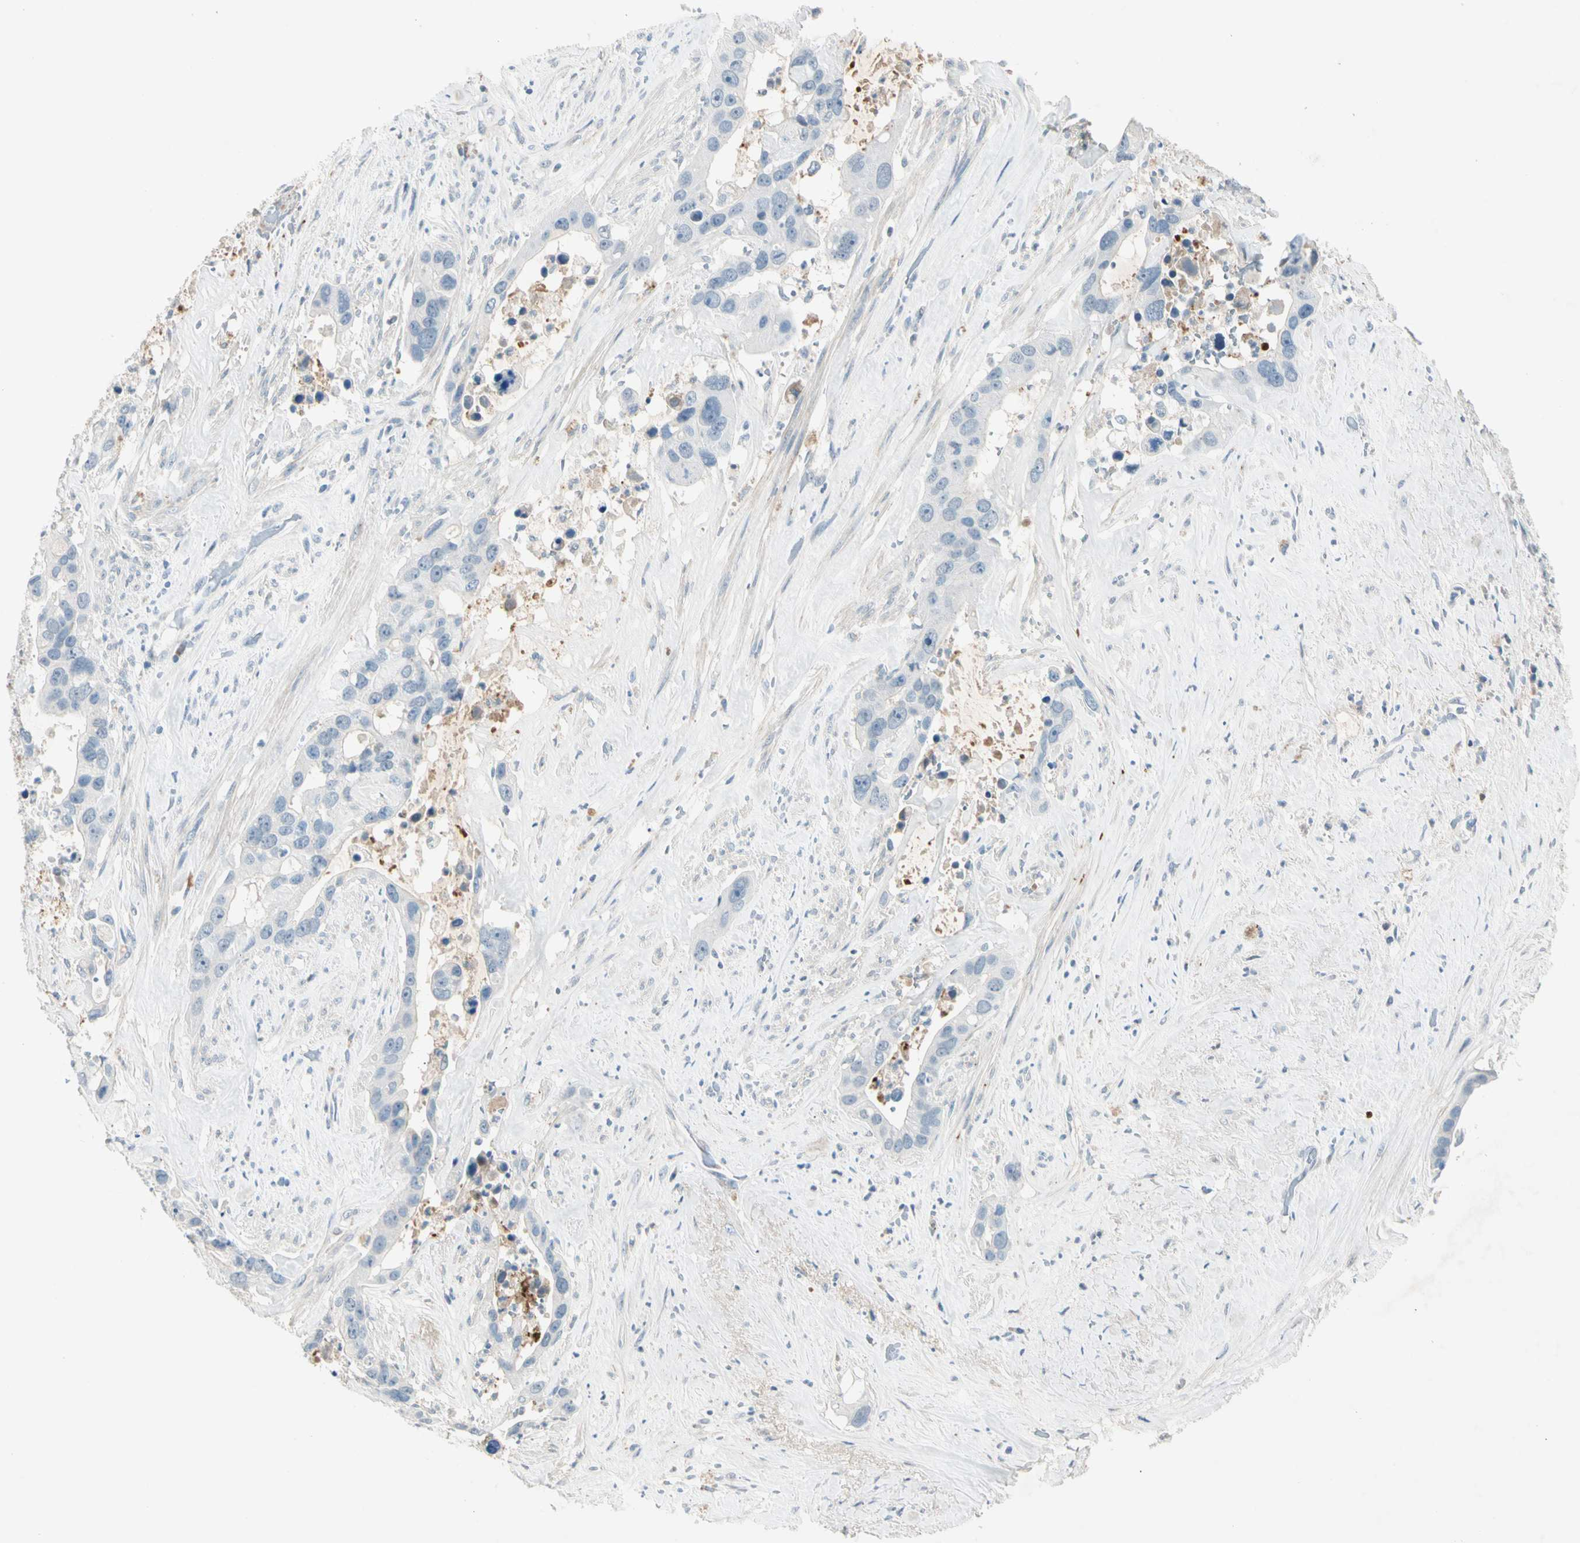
{"staining": {"intensity": "negative", "quantity": "none", "location": "none"}, "tissue": "liver cancer", "cell_type": "Tumor cells", "image_type": "cancer", "snomed": [{"axis": "morphology", "description": "Cholangiocarcinoma"}, {"axis": "topography", "description": "Liver"}], "caption": "Immunohistochemistry (IHC) of human liver cancer reveals no positivity in tumor cells.", "gene": "SERPIND1", "patient": {"sex": "female", "age": 65}}